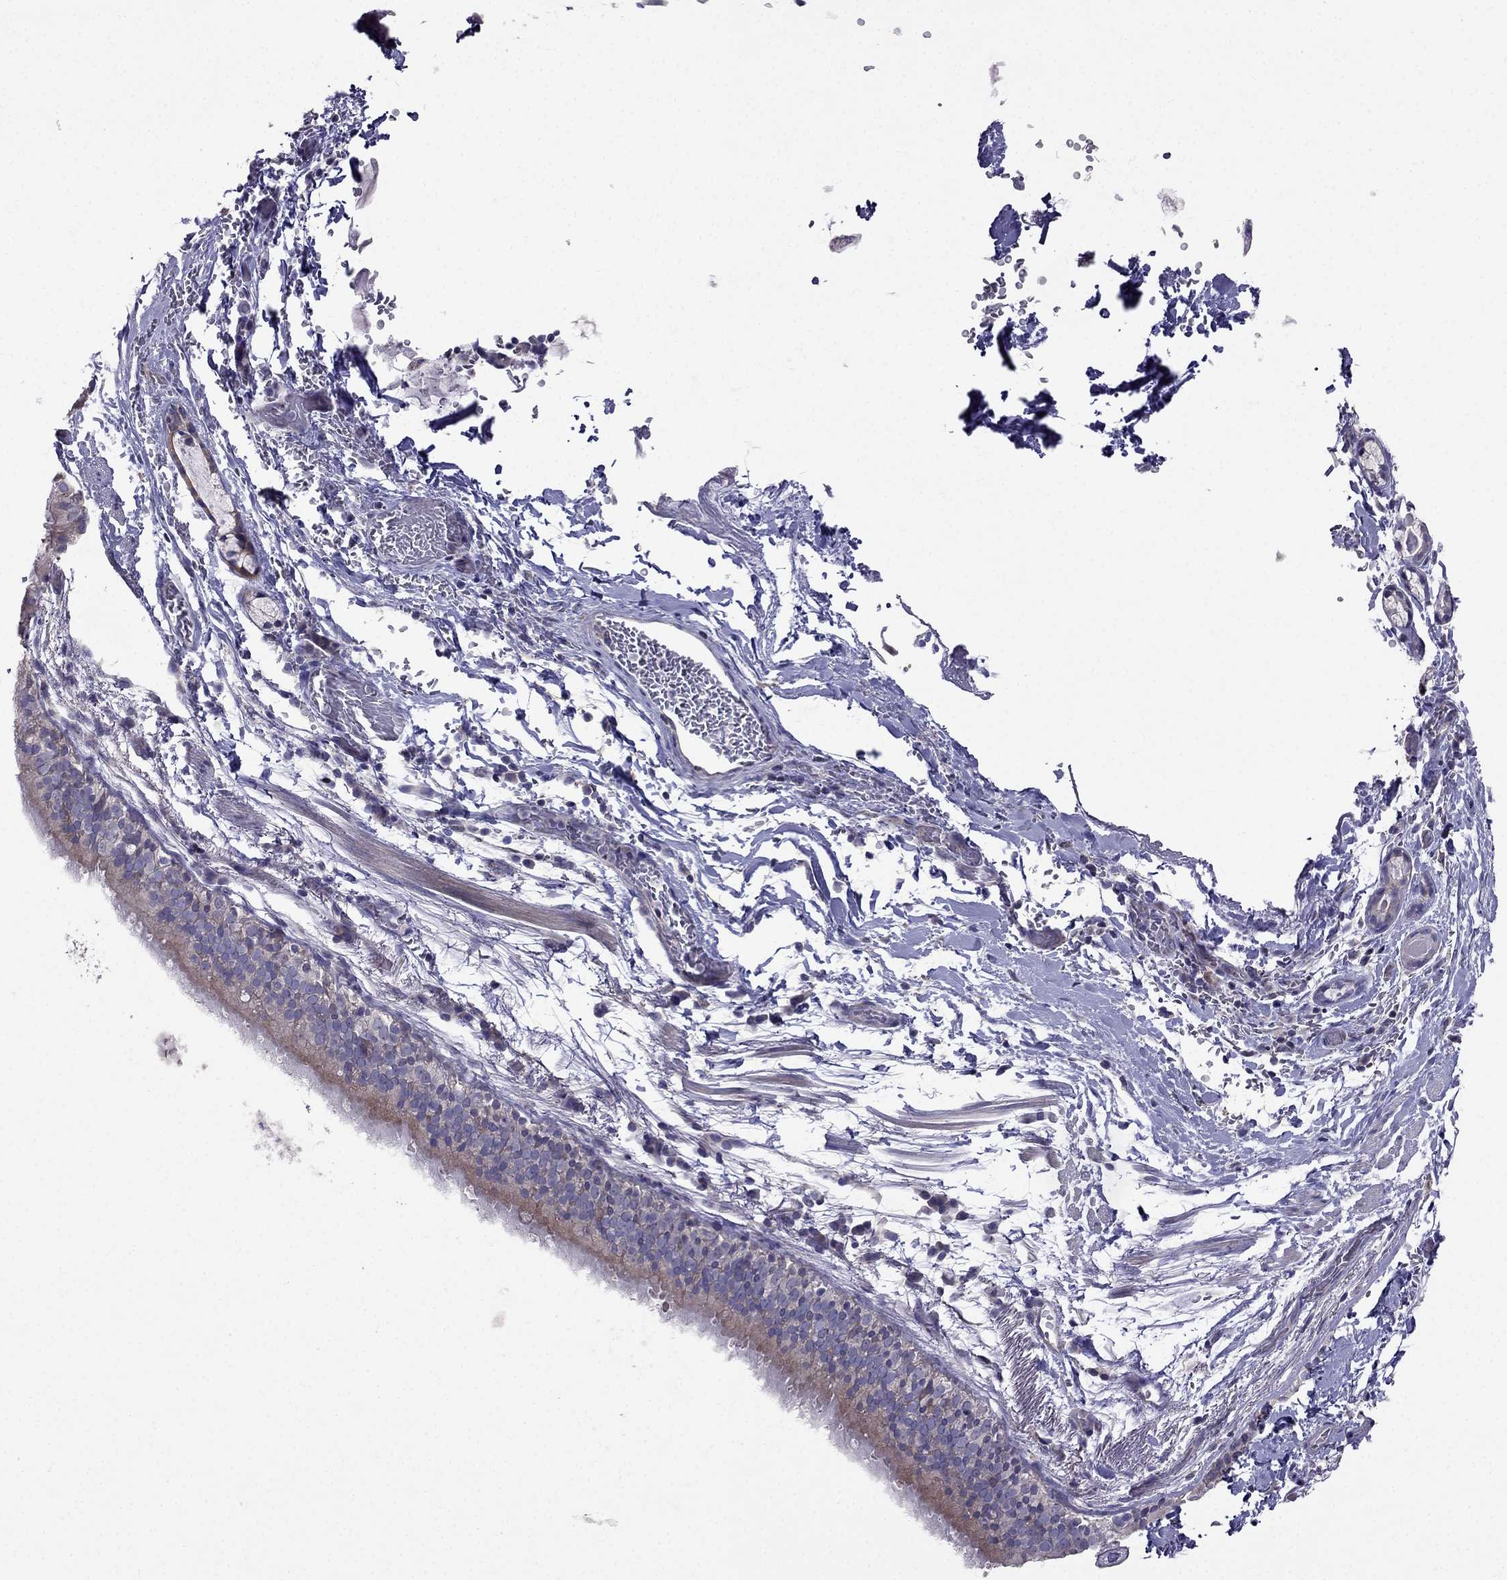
{"staining": {"intensity": "weak", "quantity": "<25%", "location": "cytoplasmic/membranous"}, "tissue": "bronchus", "cell_type": "Respiratory epithelial cells", "image_type": "normal", "snomed": [{"axis": "morphology", "description": "Normal tissue, NOS"}, {"axis": "morphology", "description": "Squamous cell carcinoma, NOS"}, {"axis": "topography", "description": "Bronchus"}, {"axis": "topography", "description": "Lung"}], "caption": "The photomicrograph displays no staining of respiratory epithelial cells in benign bronchus. (IHC, brightfield microscopy, high magnification).", "gene": "AS3MT", "patient": {"sex": "male", "age": 69}}